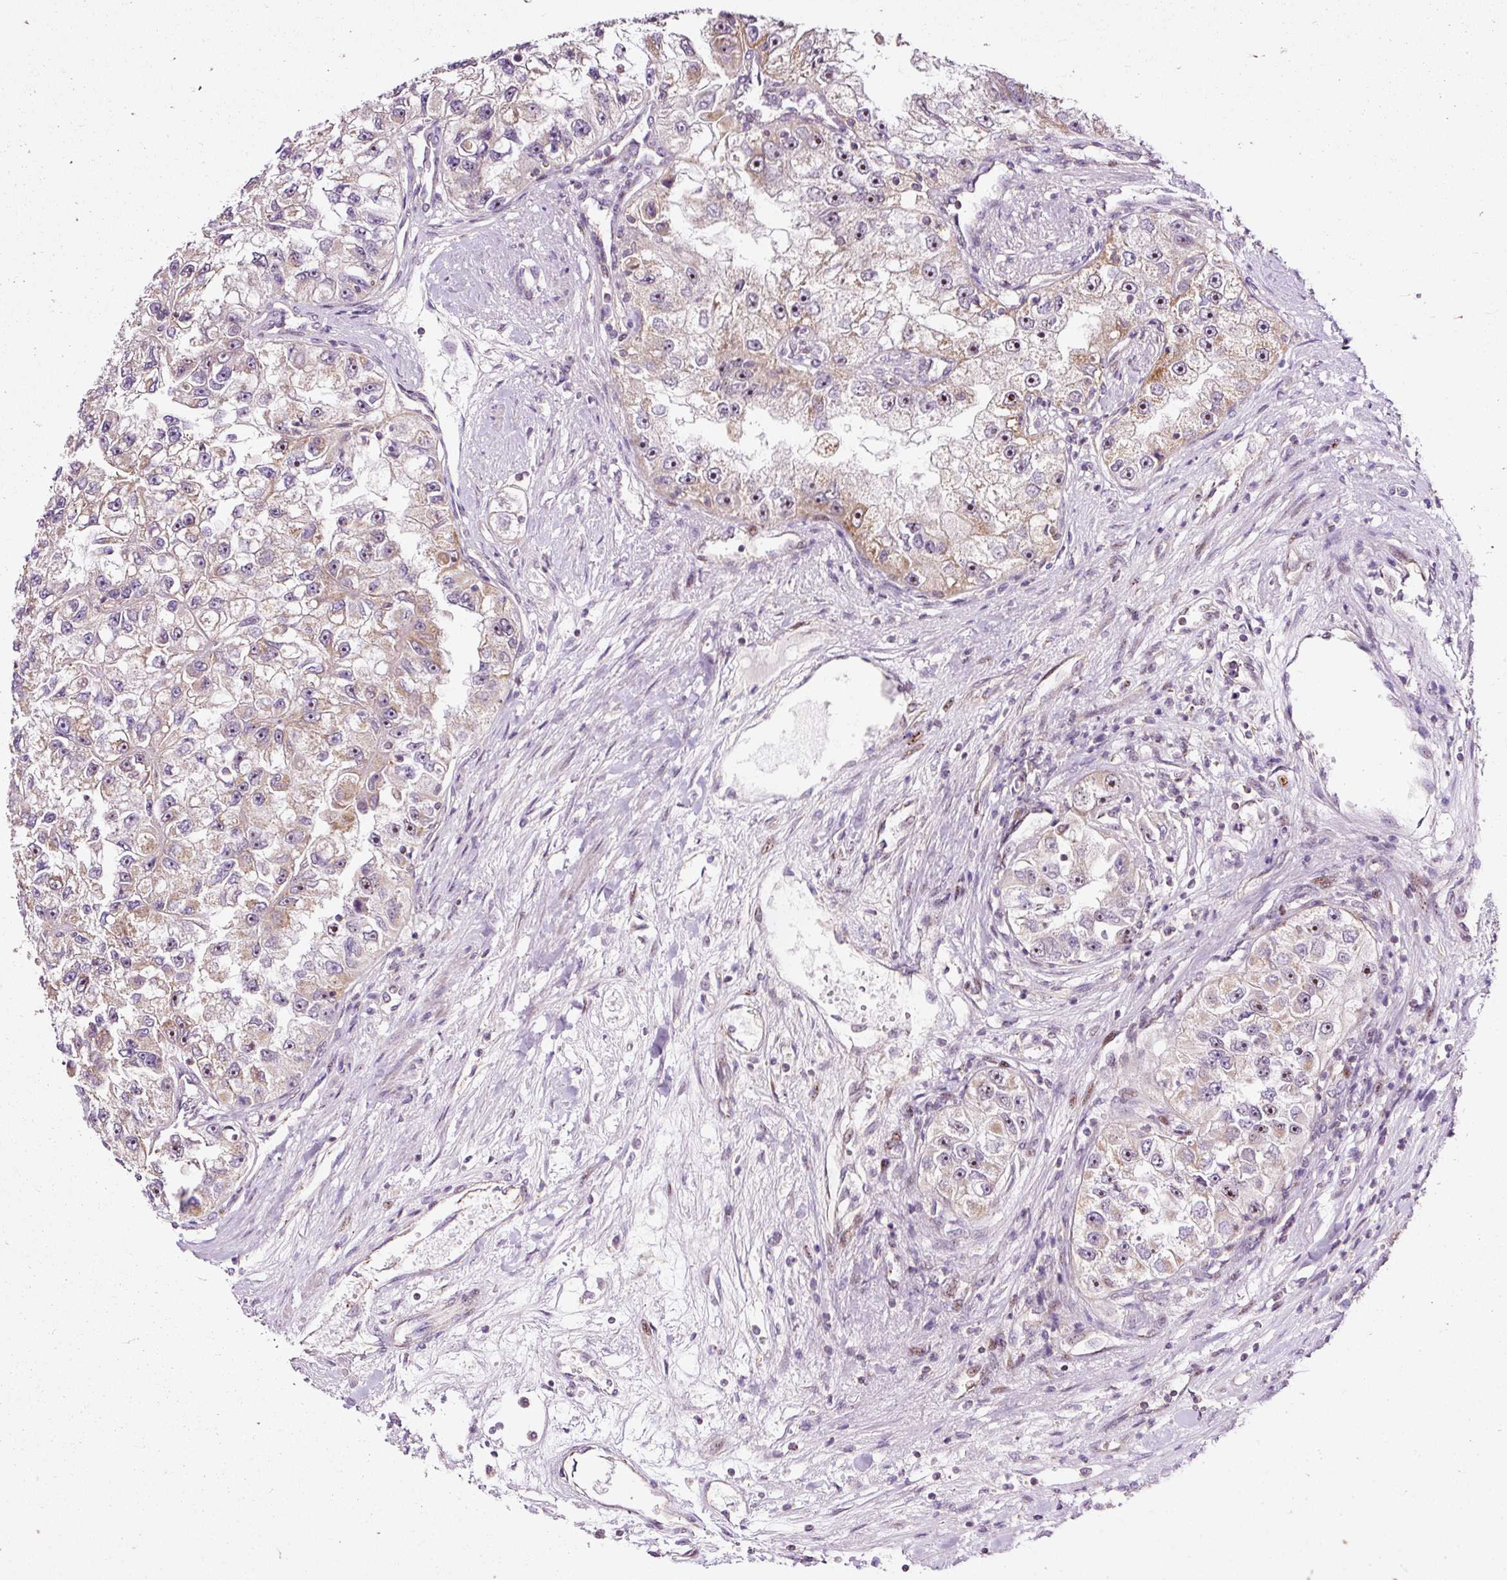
{"staining": {"intensity": "weak", "quantity": "25%-75%", "location": "cytoplasmic/membranous,nuclear"}, "tissue": "renal cancer", "cell_type": "Tumor cells", "image_type": "cancer", "snomed": [{"axis": "morphology", "description": "Adenocarcinoma, NOS"}, {"axis": "topography", "description": "Kidney"}], "caption": "This image demonstrates IHC staining of renal cancer, with low weak cytoplasmic/membranous and nuclear staining in approximately 25%-75% of tumor cells.", "gene": "BOLA3", "patient": {"sex": "male", "age": 63}}